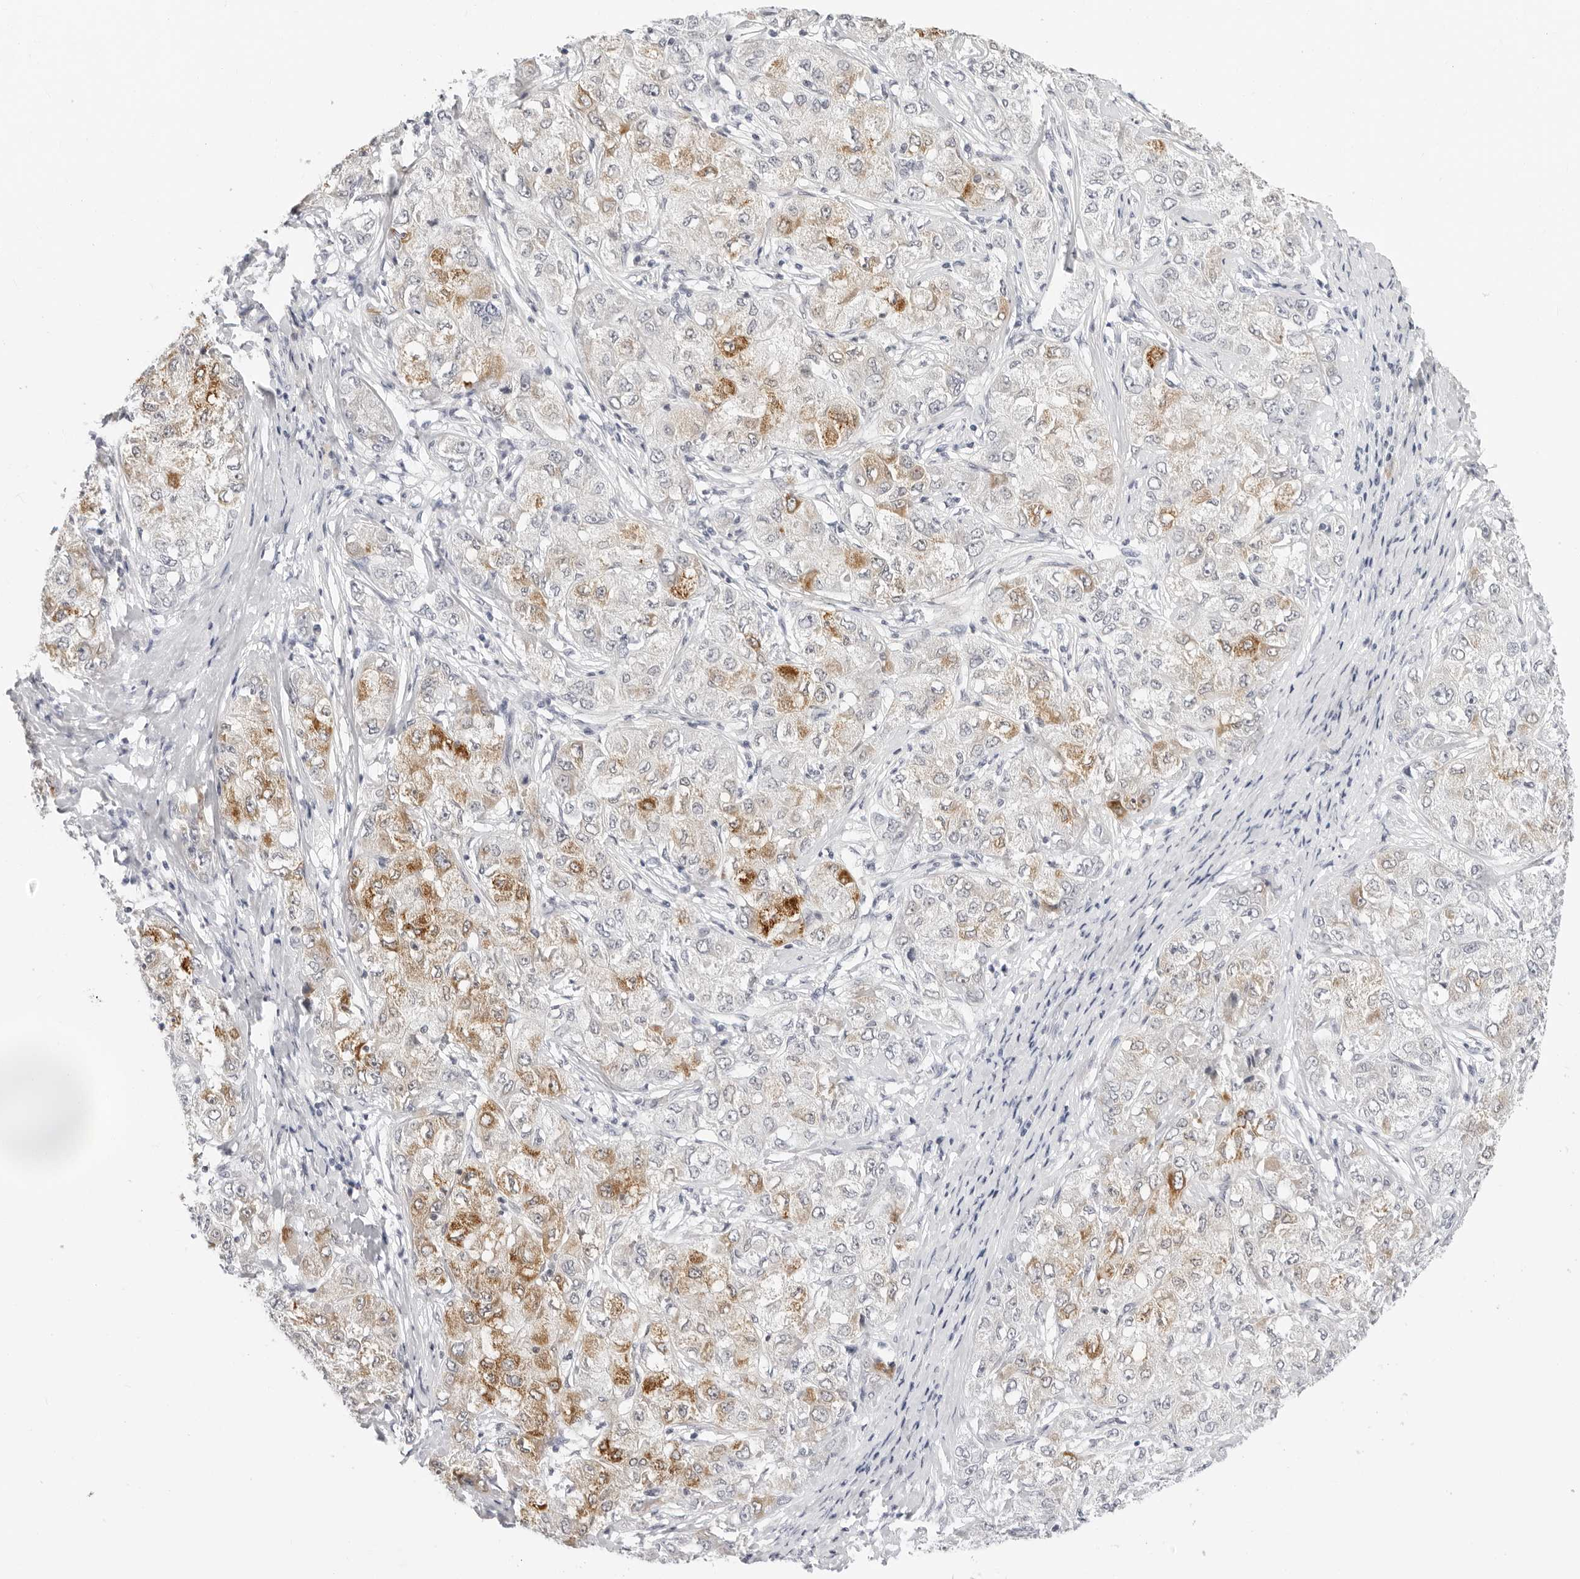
{"staining": {"intensity": "moderate", "quantity": "25%-75%", "location": "cytoplasmic/membranous"}, "tissue": "liver cancer", "cell_type": "Tumor cells", "image_type": "cancer", "snomed": [{"axis": "morphology", "description": "Carcinoma, Hepatocellular, NOS"}, {"axis": "topography", "description": "Liver"}], "caption": "Moderate cytoplasmic/membranous staining for a protein is appreciated in about 25%-75% of tumor cells of liver cancer using IHC.", "gene": "EDN2", "patient": {"sex": "male", "age": 80}}